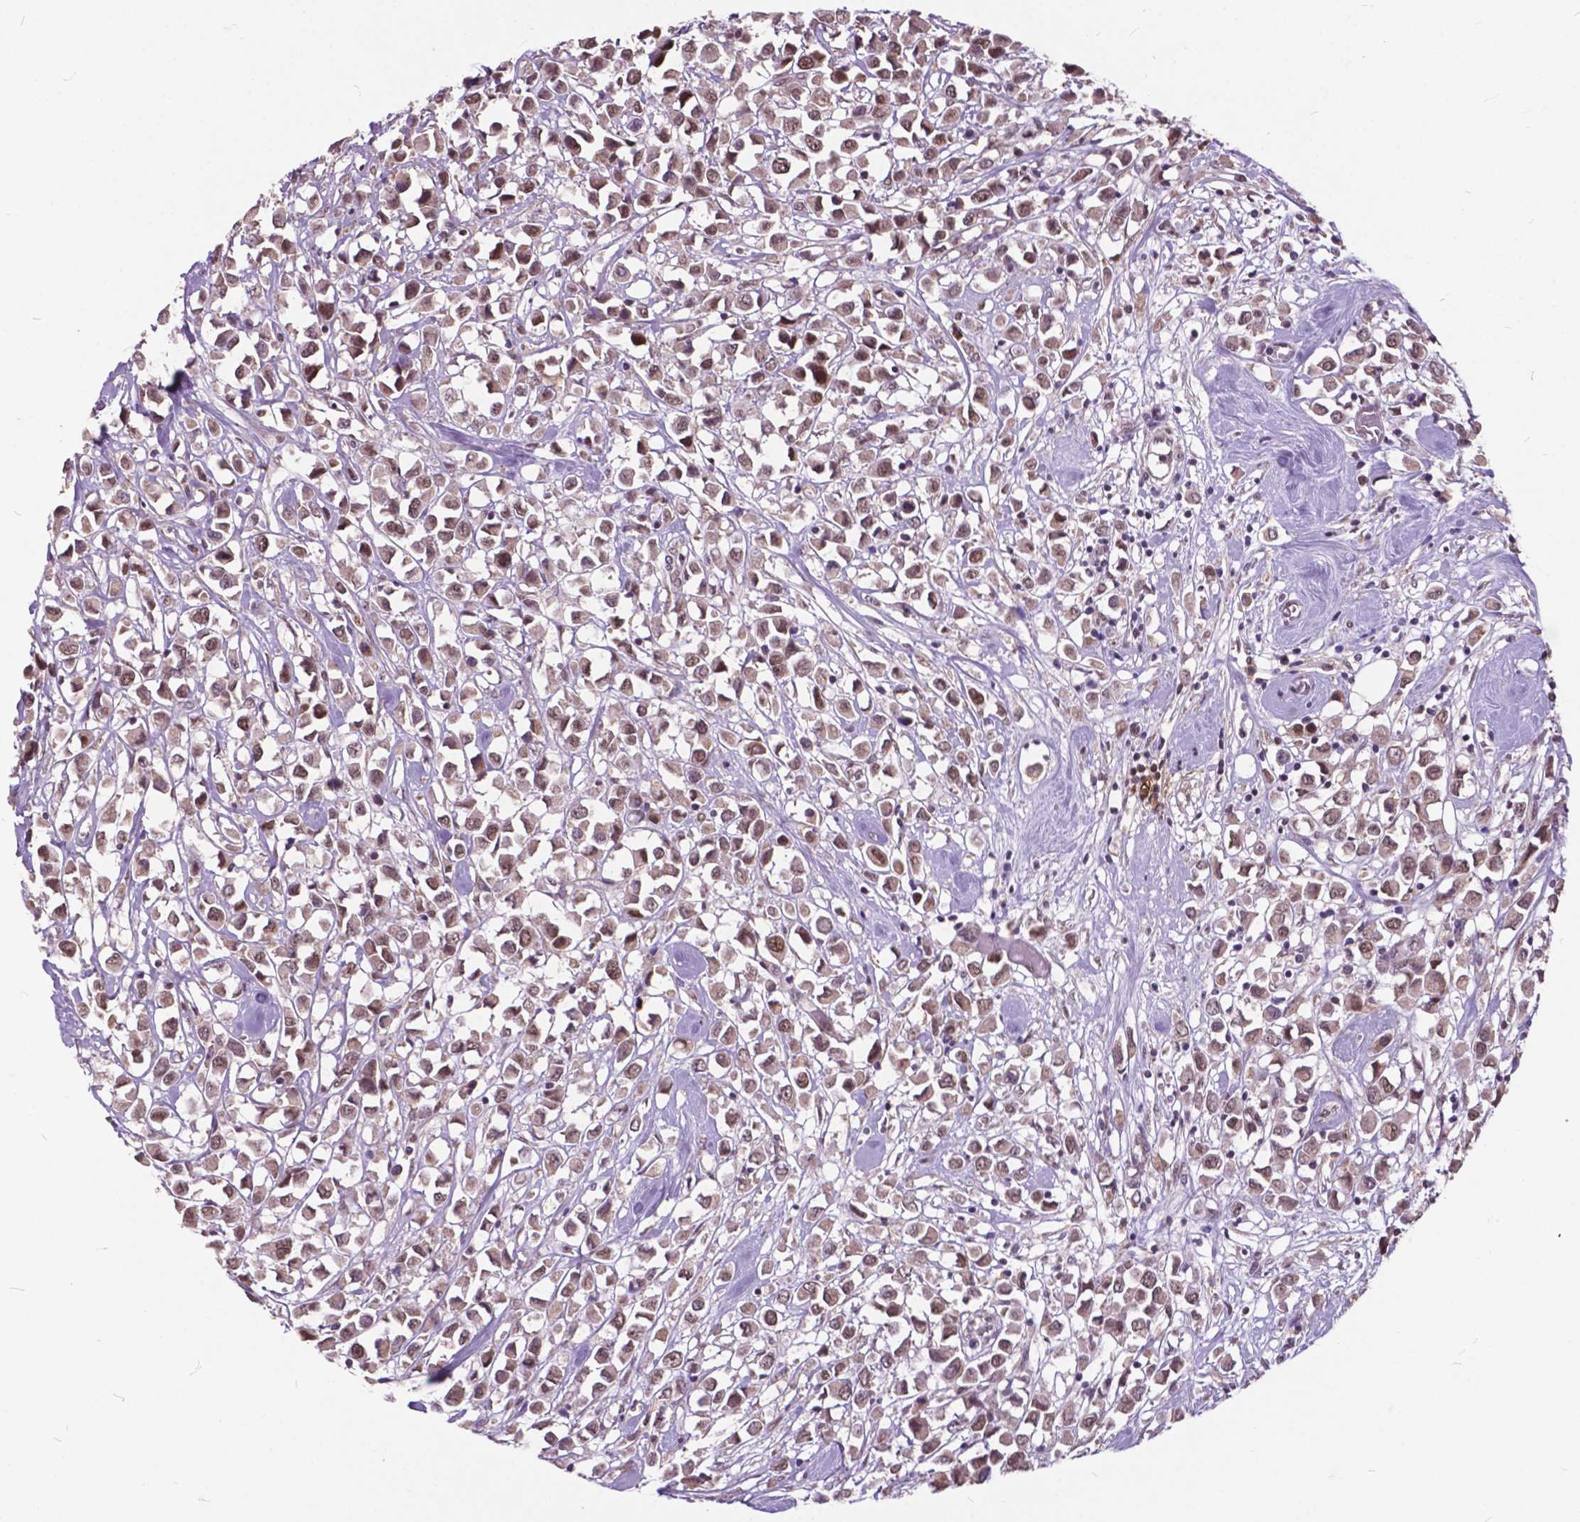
{"staining": {"intensity": "weak", "quantity": ">75%", "location": "cytoplasmic/membranous,nuclear"}, "tissue": "breast cancer", "cell_type": "Tumor cells", "image_type": "cancer", "snomed": [{"axis": "morphology", "description": "Duct carcinoma"}, {"axis": "topography", "description": "Breast"}], "caption": "DAB (3,3'-diaminobenzidine) immunohistochemical staining of breast cancer shows weak cytoplasmic/membranous and nuclear protein staining in approximately >75% of tumor cells.", "gene": "MSH2", "patient": {"sex": "female", "age": 61}}